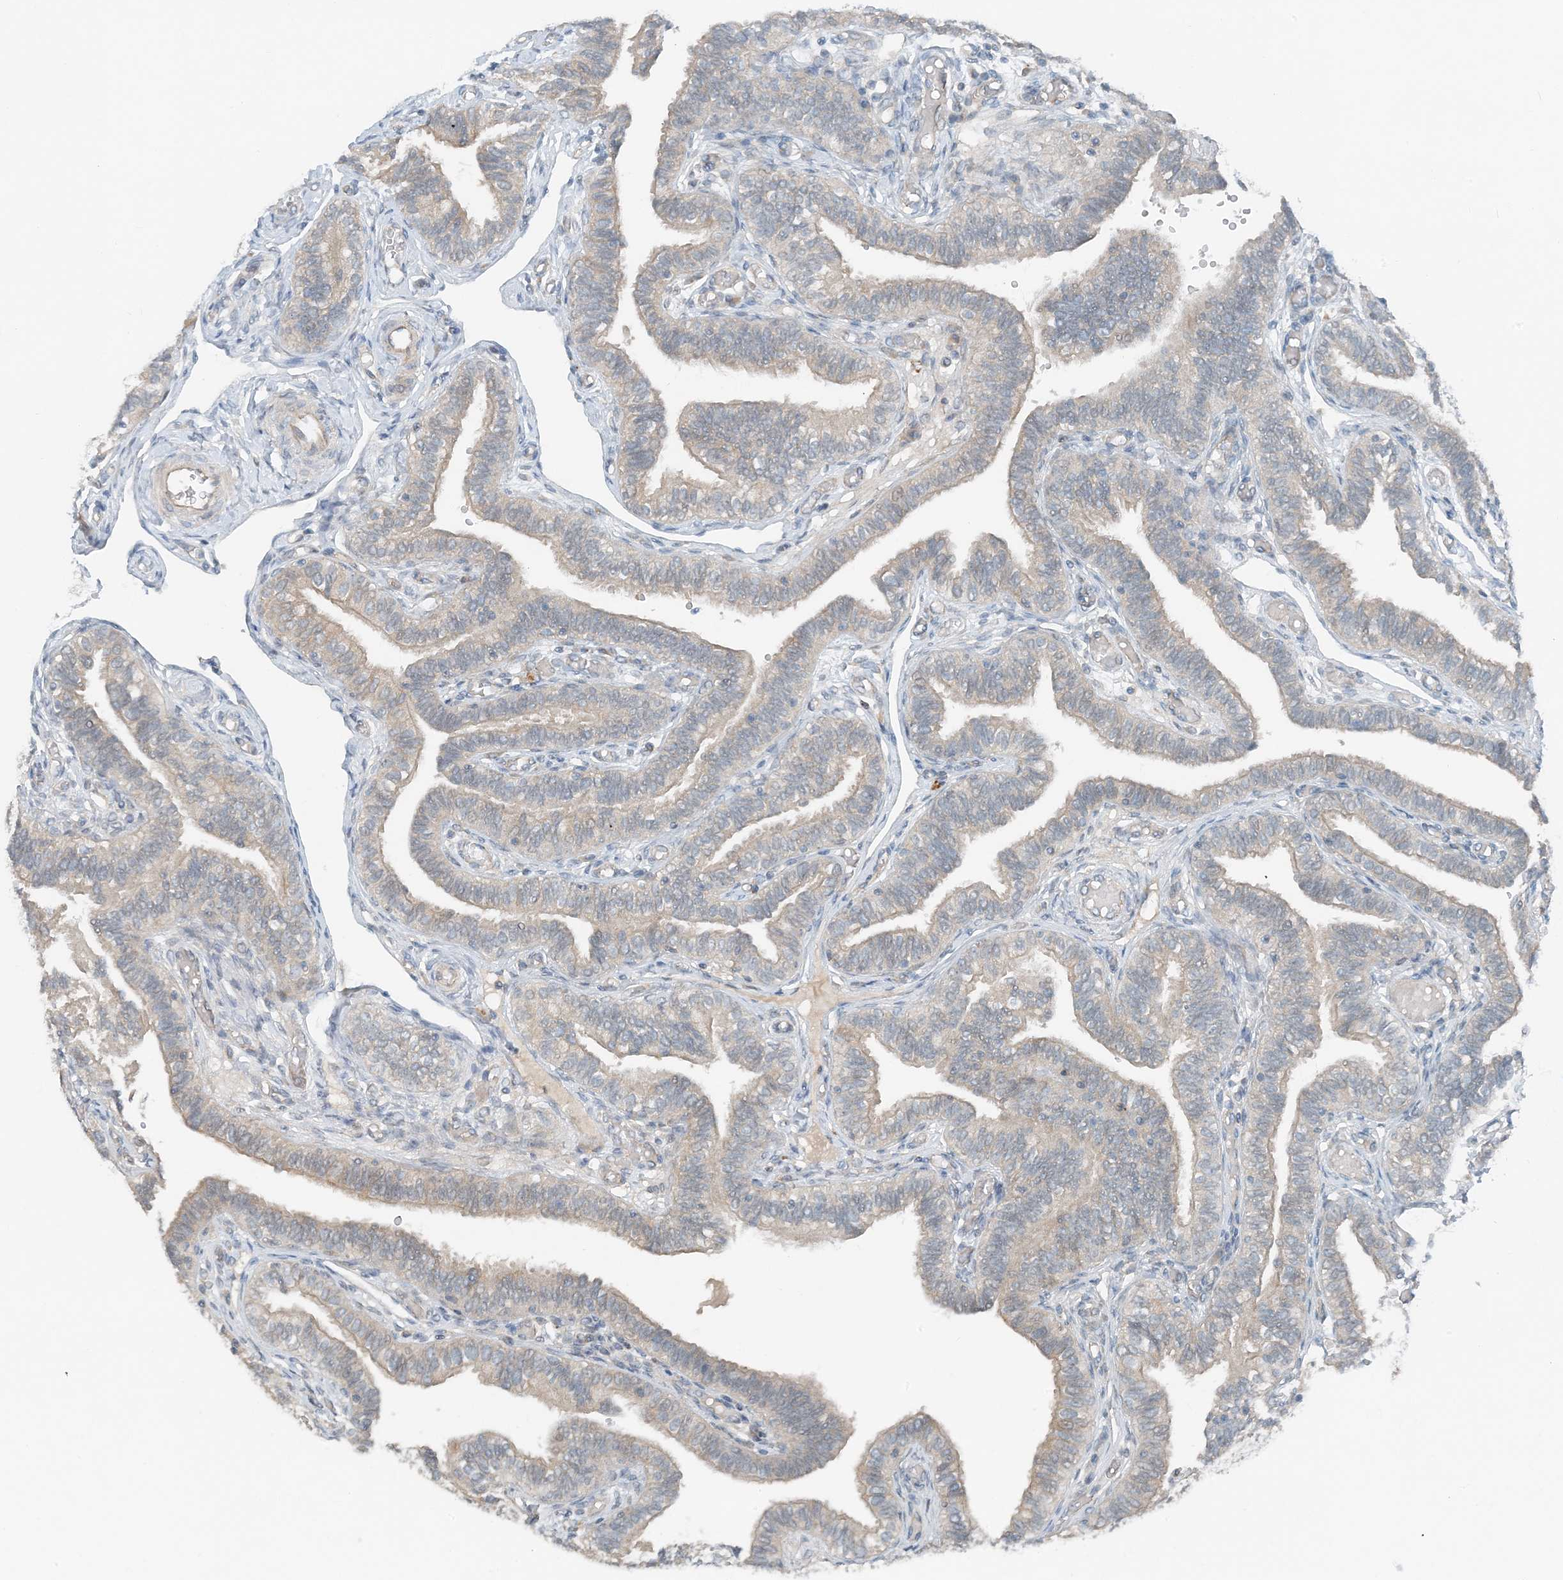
{"staining": {"intensity": "weak", "quantity": "25%-75%", "location": "cytoplasmic/membranous"}, "tissue": "fallopian tube", "cell_type": "Glandular cells", "image_type": "normal", "snomed": [{"axis": "morphology", "description": "Normal tissue, NOS"}, {"axis": "topography", "description": "Fallopian tube"}], "caption": "About 25%-75% of glandular cells in benign human fallopian tube exhibit weak cytoplasmic/membranous protein staining as visualized by brown immunohistochemical staining.", "gene": "MITD1", "patient": {"sex": "female", "age": 39}}